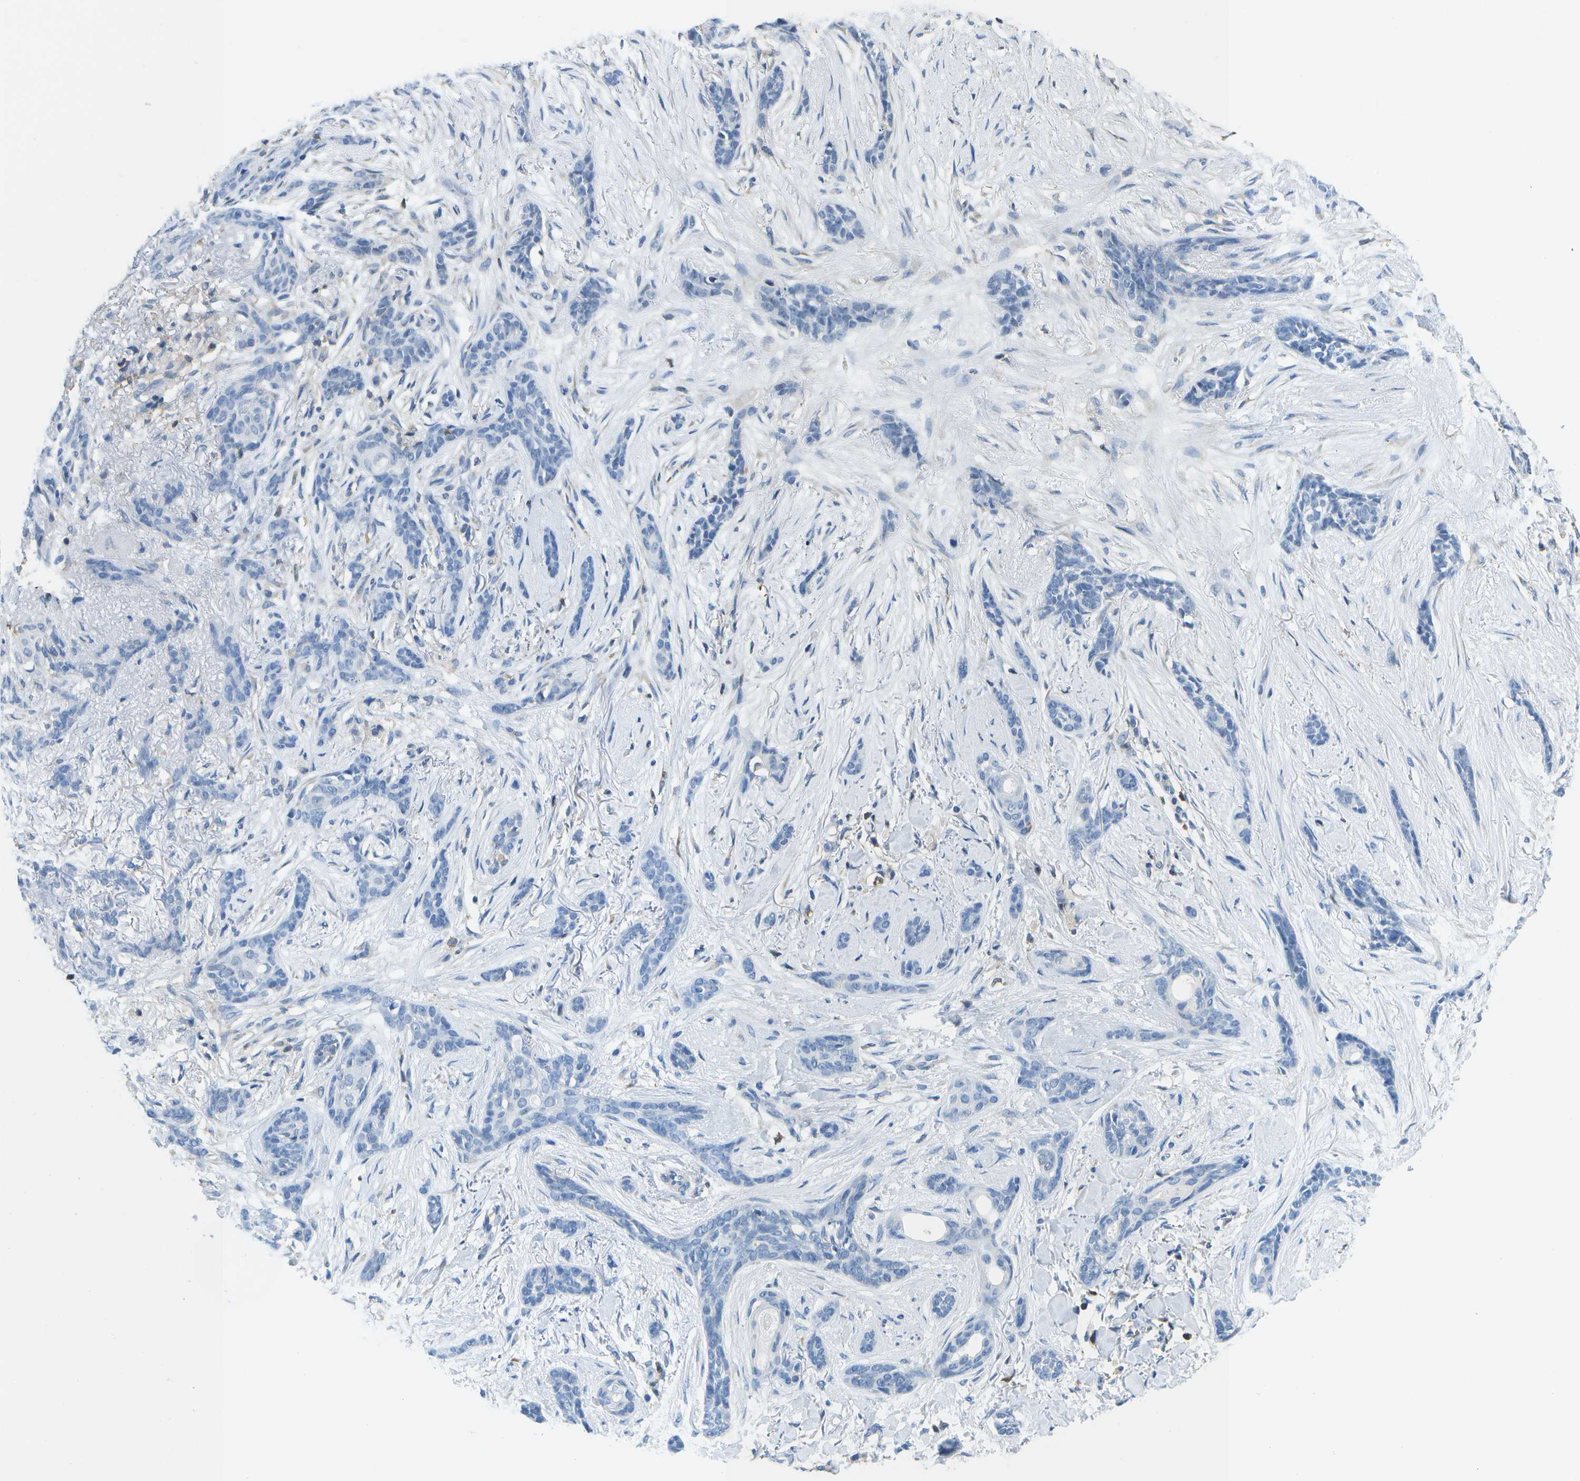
{"staining": {"intensity": "negative", "quantity": "none", "location": "none"}, "tissue": "skin cancer", "cell_type": "Tumor cells", "image_type": "cancer", "snomed": [{"axis": "morphology", "description": "Basal cell carcinoma"}, {"axis": "morphology", "description": "Adnexal tumor, benign"}, {"axis": "topography", "description": "Skin"}], "caption": "DAB (3,3'-diaminobenzidine) immunohistochemical staining of skin basal cell carcinoma reveals no significant positivity in tumor cells.", "gene": "RCSD1", "patient": {"sex": "female", "age": 42}}